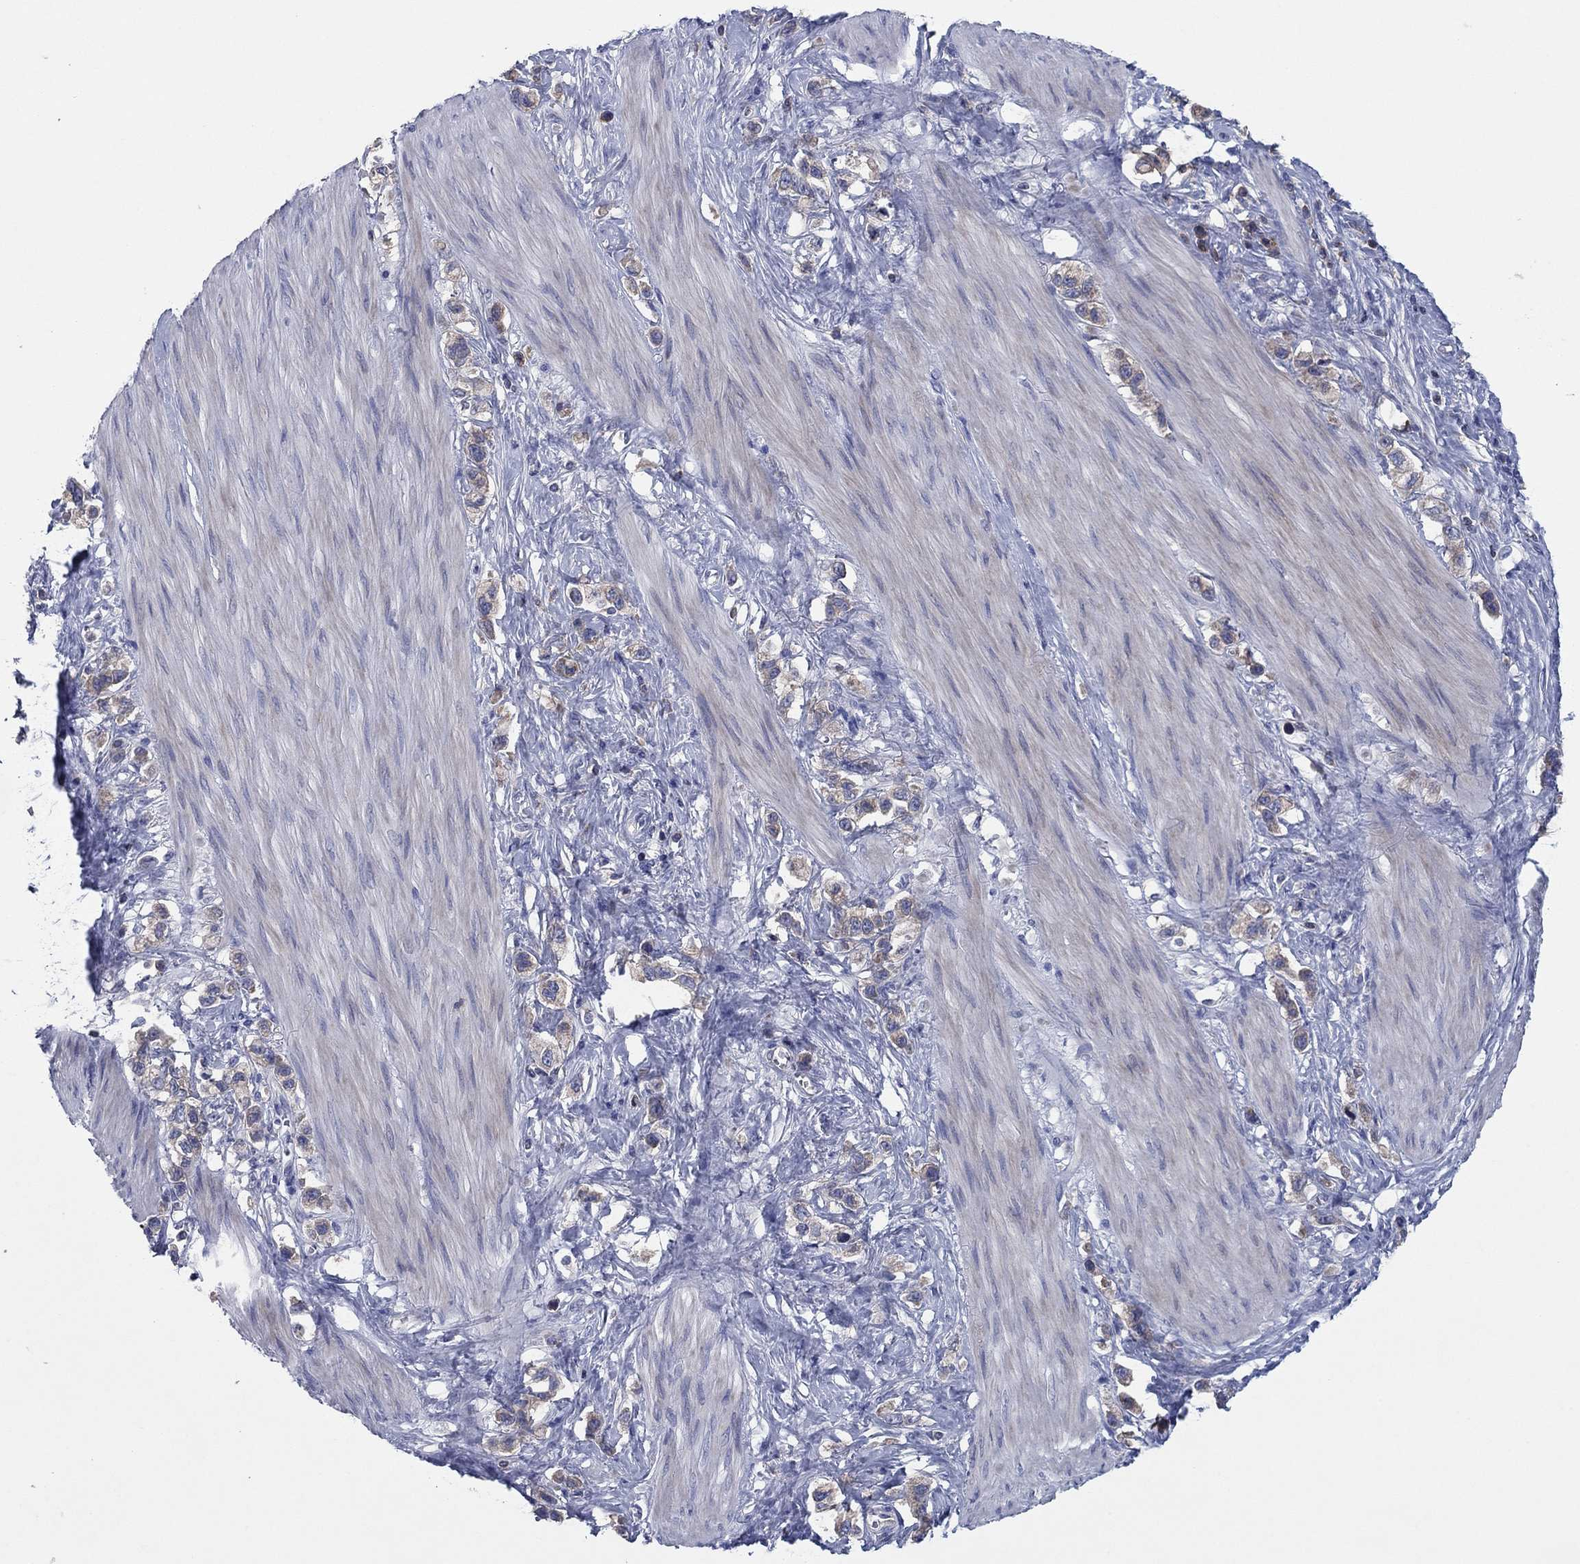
{"staining": {"intensity": "weak", "quantity": ">75%", "location": "cytoplasmic/membranous"}, "tissue": "stomach cancer", "cell_type": "Tumor cells", "image_type": "cancer", "snomed": [{"axis": "morphology", "description": "Normal tissue, NOS"}, {"axis": "morphology", "description": "Adenocarcinoma, NOS"}, {"axis": "morphology", "description": "Adenocarcinoma, High grade"}, {"axis": "topography", "description": "Stomach, upper"}, {"axis": "topography", "description": "Stomach"}], "caption": "Stomach cancer was stained to show a protein in brown. There is low levels of weak cytoplasmic/membranous expression in about >75% of tumor cells. The protein is shown in brown color, while the nuclei are stained blue.", "gene": "PVR", "patient": {"sex": "female", "age": 65}}